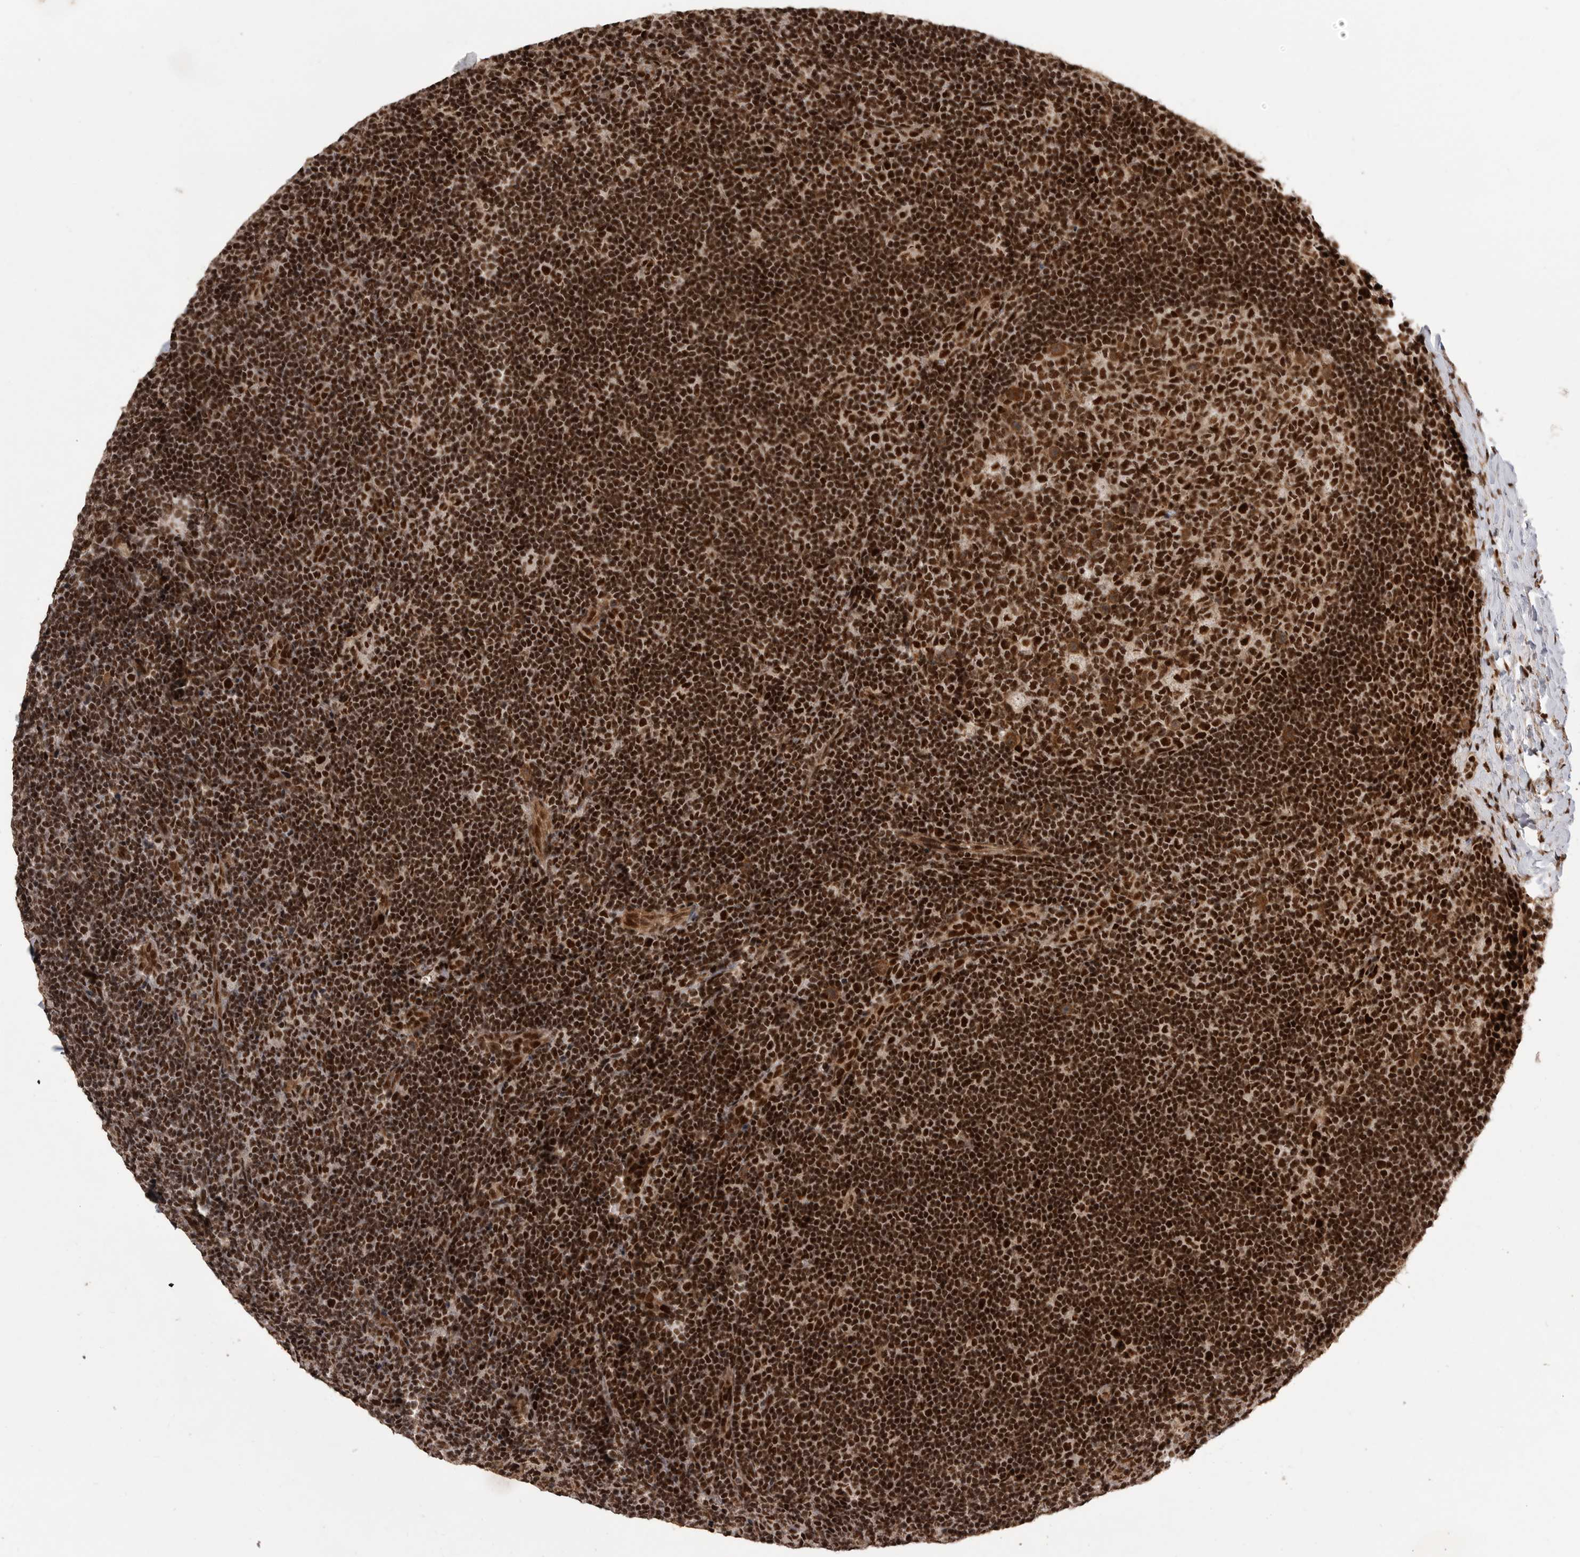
{"staining": {"intensity": "strong", "quantity": ">75%", "location": "nuclear"}, "tissue": "lymph node", "cell_type": "Germinal center cells", "image_type": "normal", "snomed": [{"axis": "morphology", "description": "Normal tissue, NOS"}, {"axis": "topography", "description": "Lymph node"}], "caption": "Immunohistochemical staining of unremarkable lymph node reveals >75% levels of strong nuclear protein positivity in about >75% of germinal center cells. The protein of interest is shown in brown color, while the nuclei are stained blue.", "gene": "PPP1R8", "patient": {"sex": "female", "age": 22}}